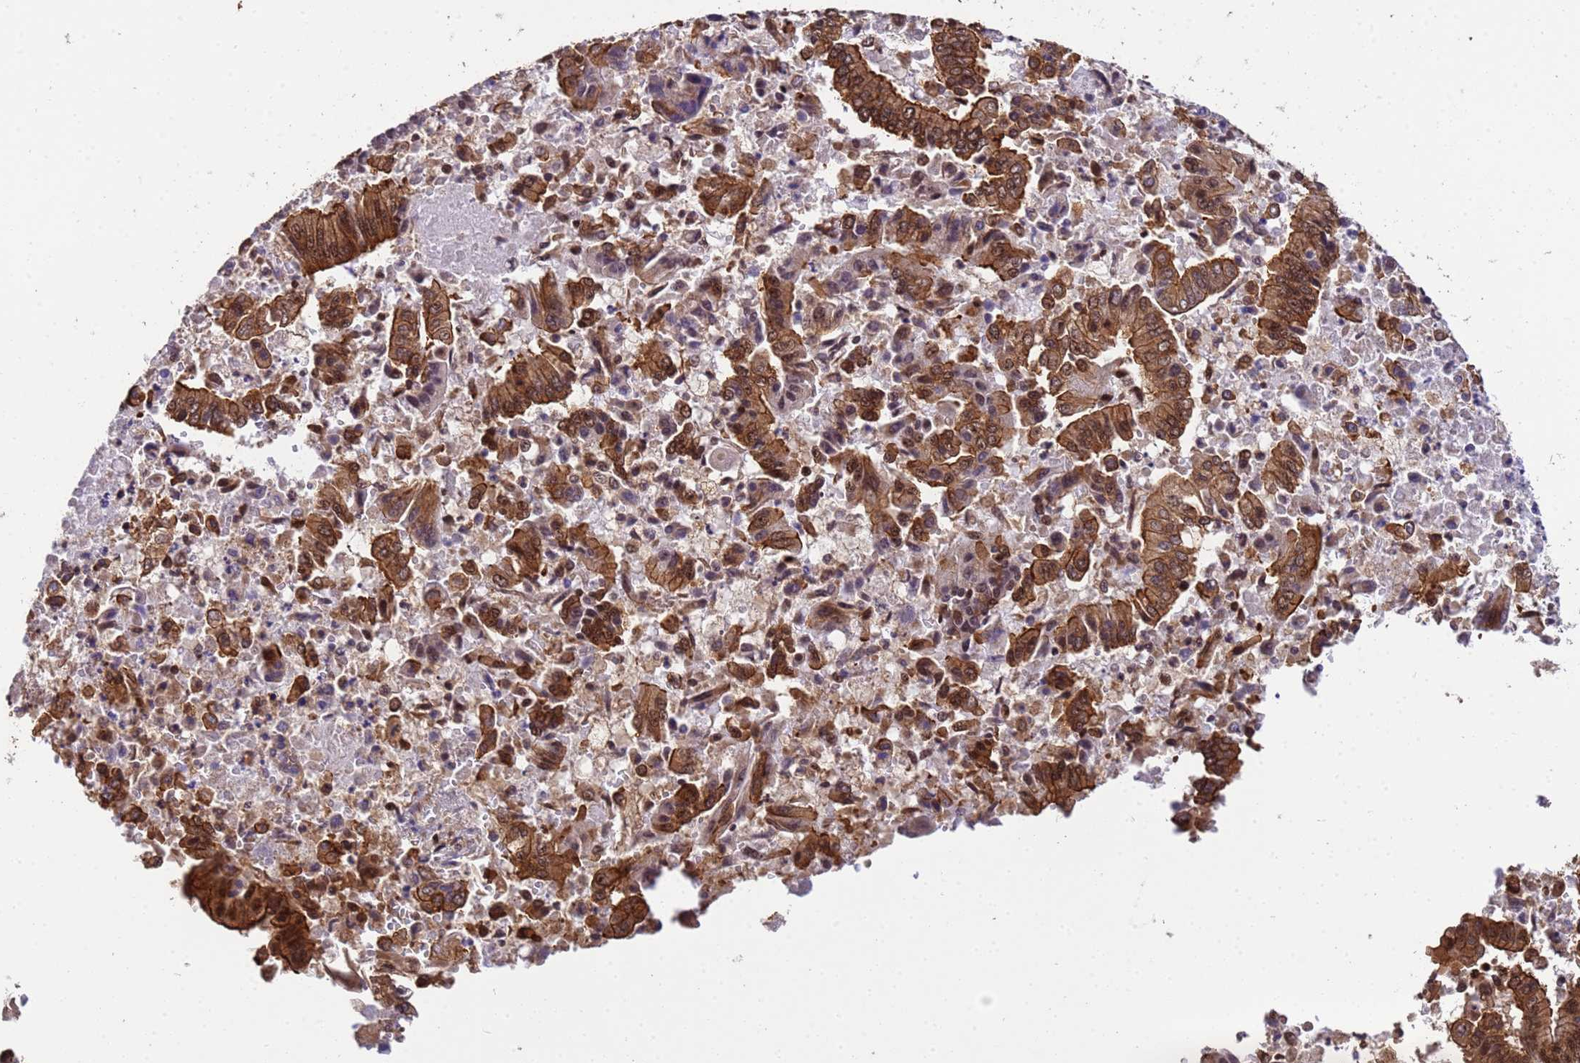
{"staining": {"intensity": "strong", "quantity": ">75%", "location": "cytoplasmic/membranous,nuclear"}, "tissue": "pancreatic cancer", "cell_type": "Tumor cells", "image_type": "cancer", "snomed": [{"axis": "morphology", "description": "Adenocarcinoma, NOS"}, {"axis": "topography", "description": "Pancreas"}], "caption": "Pancreatic cancer (adenocarcinoma) was stained to show a protein in brown. There is high levels of strong cytoplasmic/membranous and nuclear positivity in about >75% of tumor cells.", "gene": "SYF2", "patient": {"sex": "female", "age": 77}}